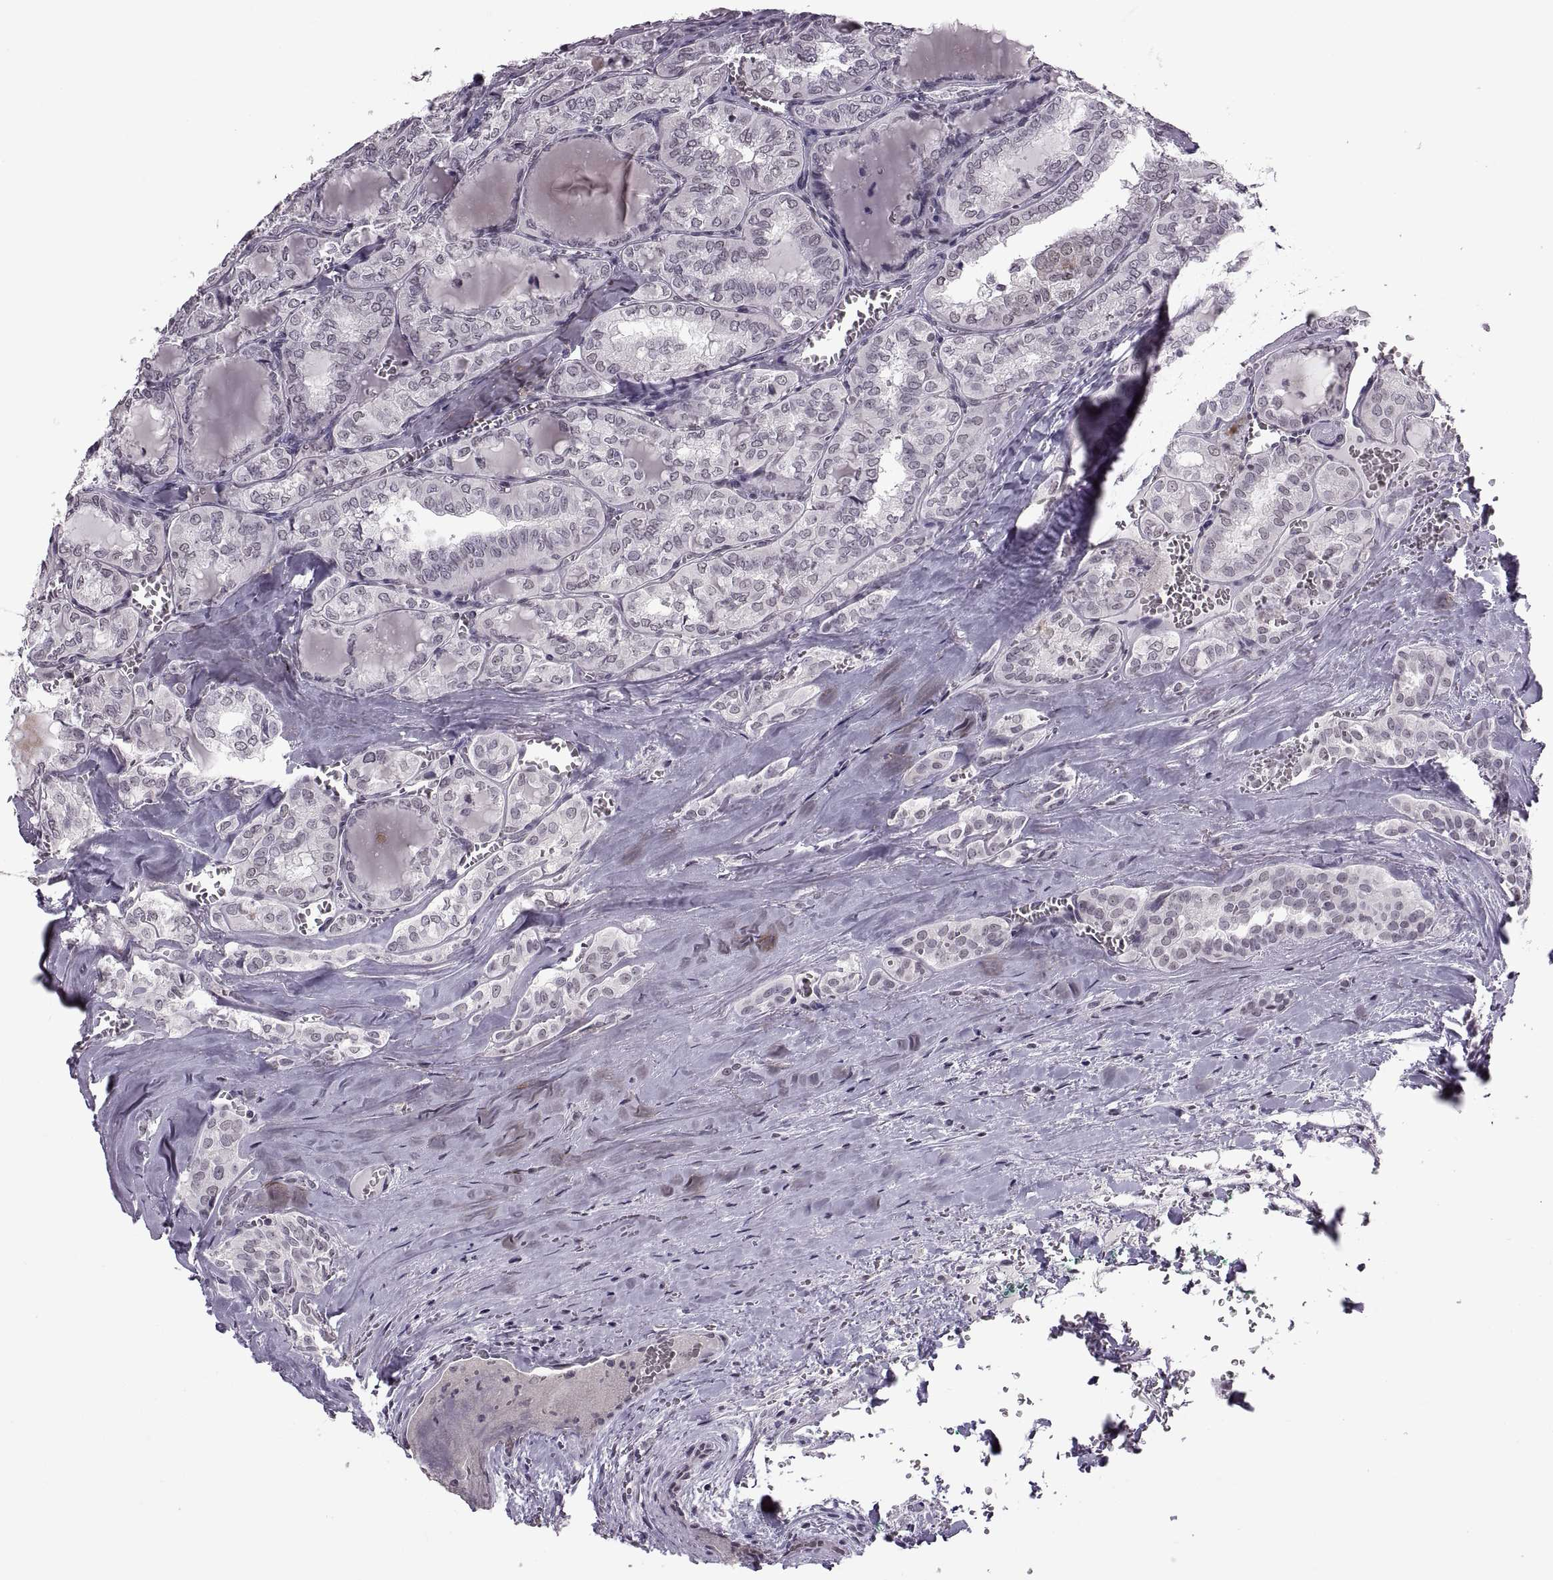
{"staining": {"intensity": "negative", "quantity": "none", "location": "none"}, "tissue": "thyroid cancer", "cell_type": "Tumor cells", "image_type": "cancer", "snomed": [{"axis": "morphology", "description": "Papillary adenocarcinoma, NOS"}, {"axis": "topography", "description": "Thyroid gland"}], "caption": "DAB immunohistochemical staining of thyroid cancer exhibits no significant expression in tumor cells.", "gene": "OTP", "patient": {"sex": "female", "age": 41}}